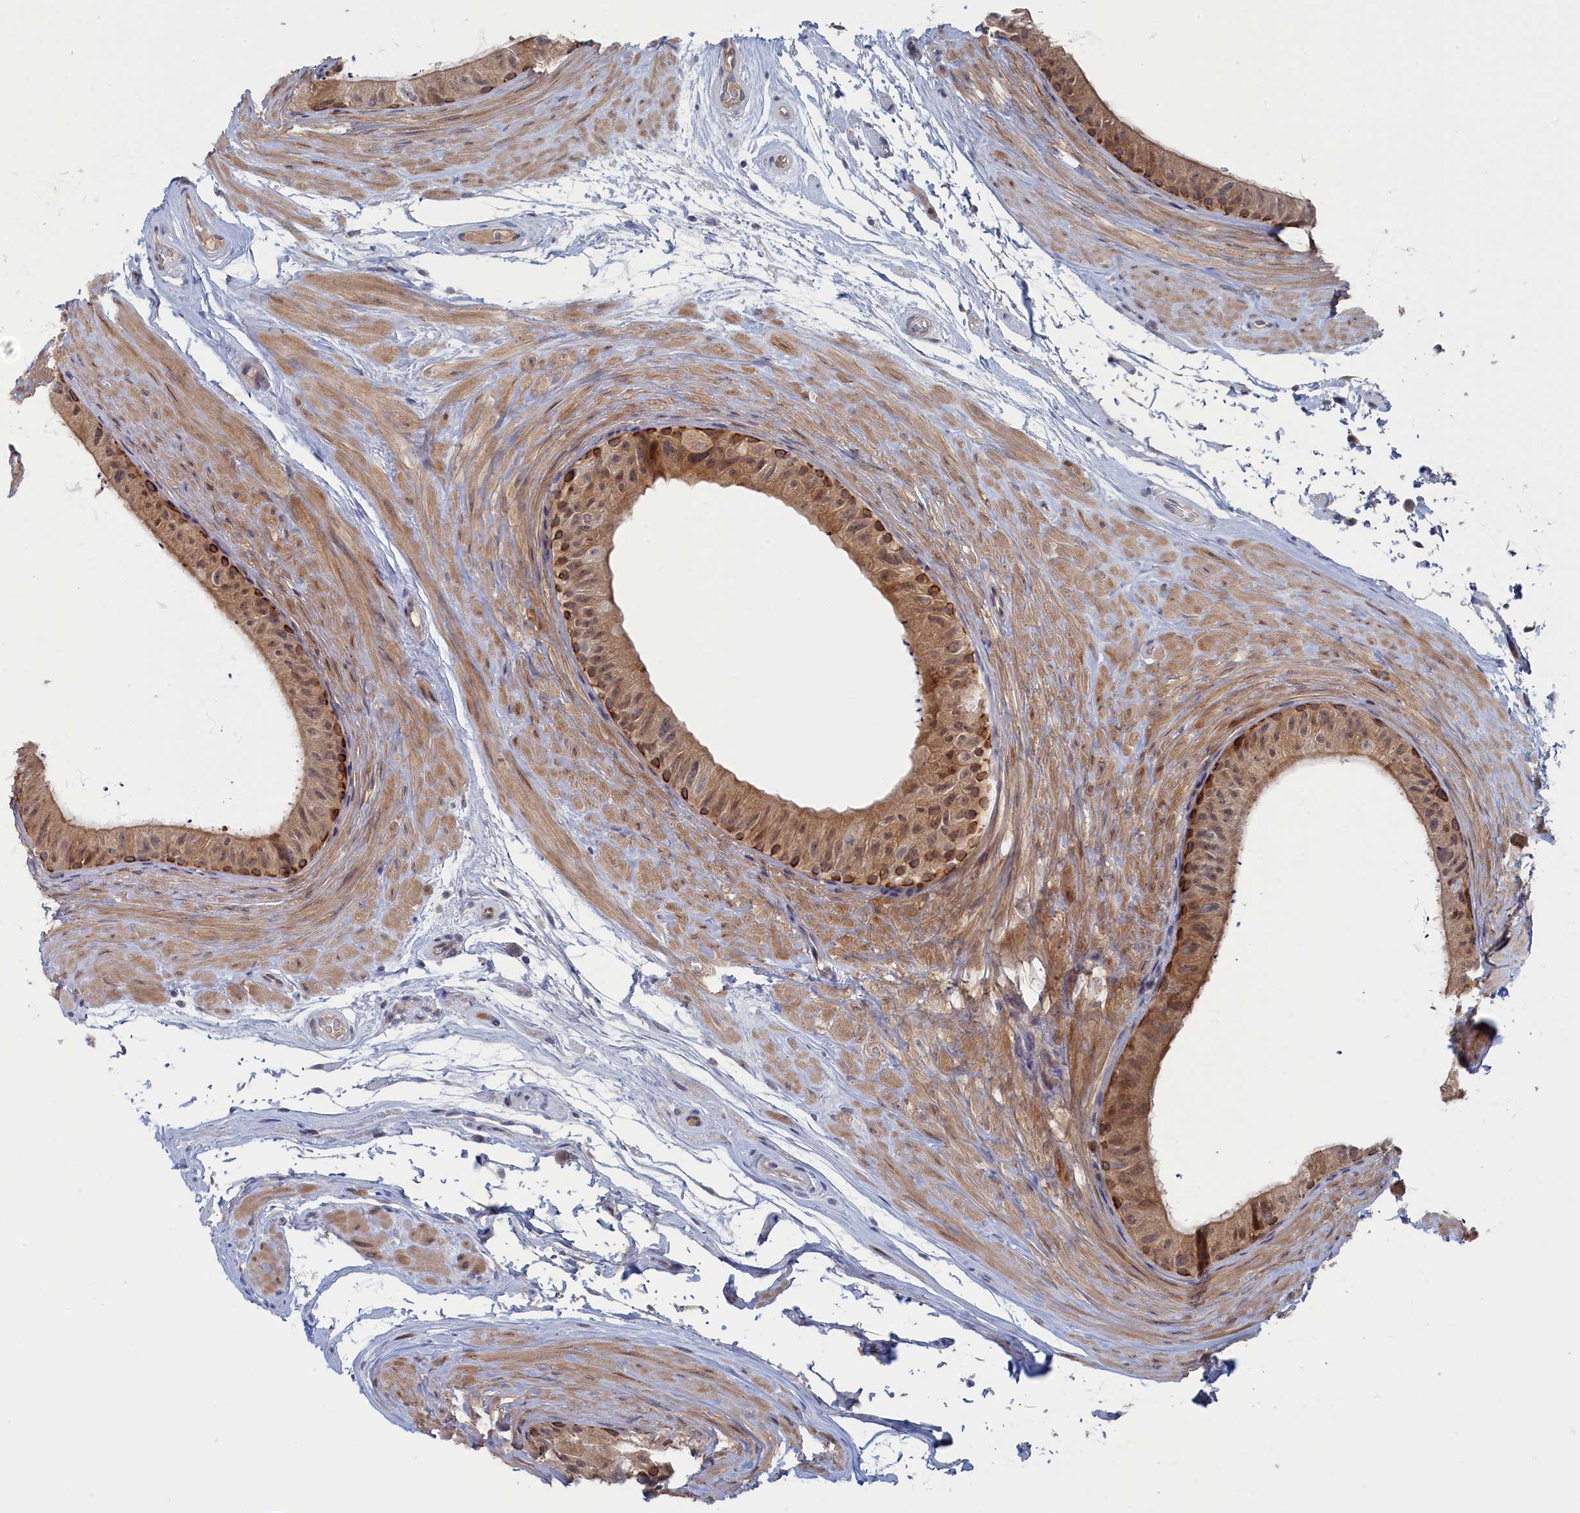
{"staining": {"intensity": "strong", "quantity": "<25%", "location": "cytoplasmic/membranous"}, "tissue": "epididymis", "cell_type": "Glandular cells", "image_type": "normal", "snomed": [{"axis": "morphology", "description": "Normal tissue, NOS"}, {"axis": "topography", "description": "Epididymis"}], "caption": "The photomicrograph reveals a brown stain indicating the presence of a protein in the cytoplasmic/membranous of glandular cells in epididymis. The staining was performed using DAB (3,3'-diaminobenzidine), with brown indicating positive protein expression. Nuclei are stained blue with hematoxylin.", "gene": "IRGQ", "patient": {"sex": "male", "age": 45}}